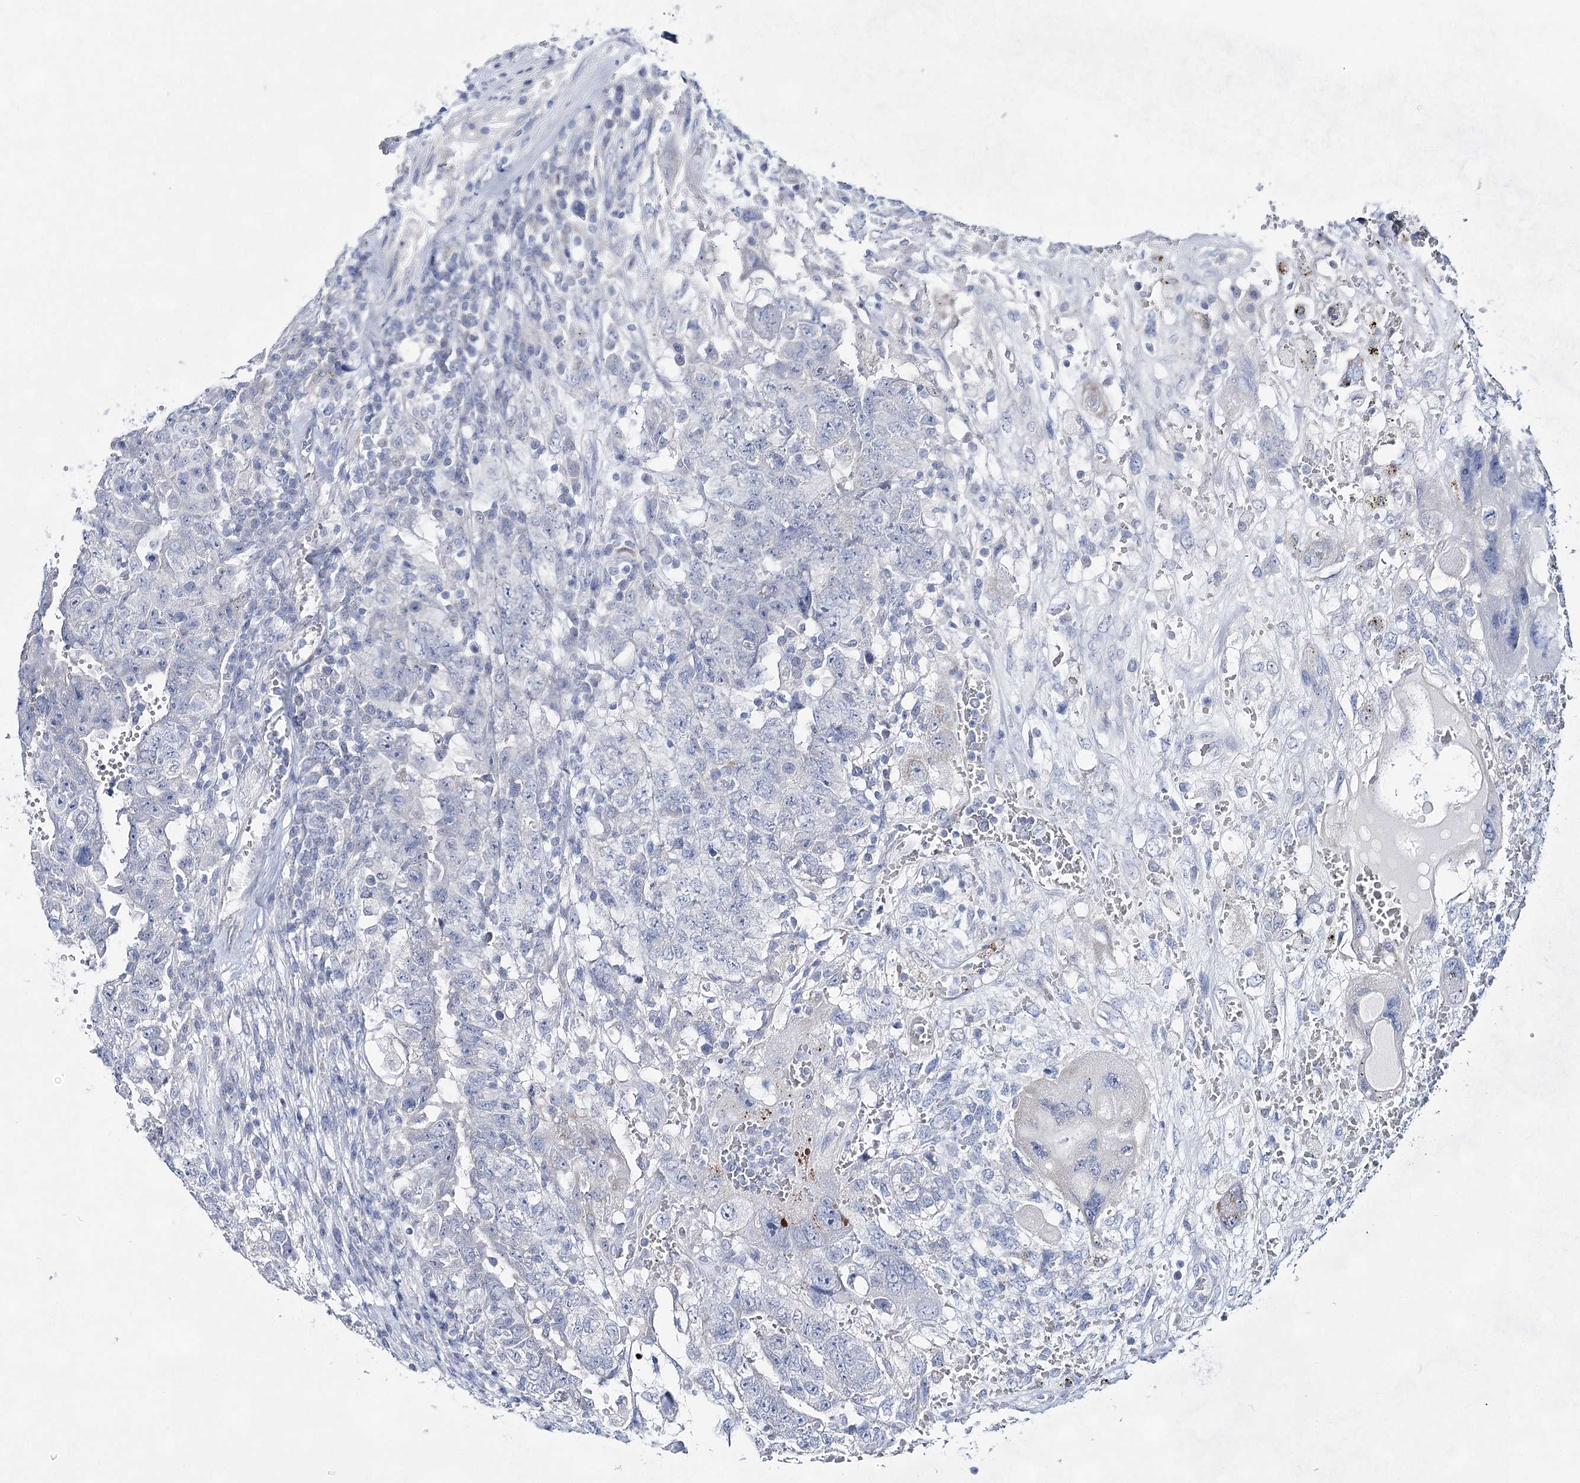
{"staining": {"intensity": "negative", "quantity": "none", "location": "none"}, "tissue": "testis cancer", "cell_type": "Tumor cells", "image_type": "cancer", "snomed": [{"axis": "morphology", "description": "Carcinoma, Embryonal, NOS"}, {"axis": "topography", "description": "Testis"}], "caption": "Immunohistochemistry histopathology image of neoplastic tissue: human testis cancer stained with DAB displays no significant protein expression in tumor cells. (Stains: DAB (3,3'-diaminobenzidine) immunohistochemistry with hematoxylin counter stain, Microscopy: brightfield microscopy at high magnification).", "gene": "BPHL", "patient": {"sex": "male", "age": 26}}